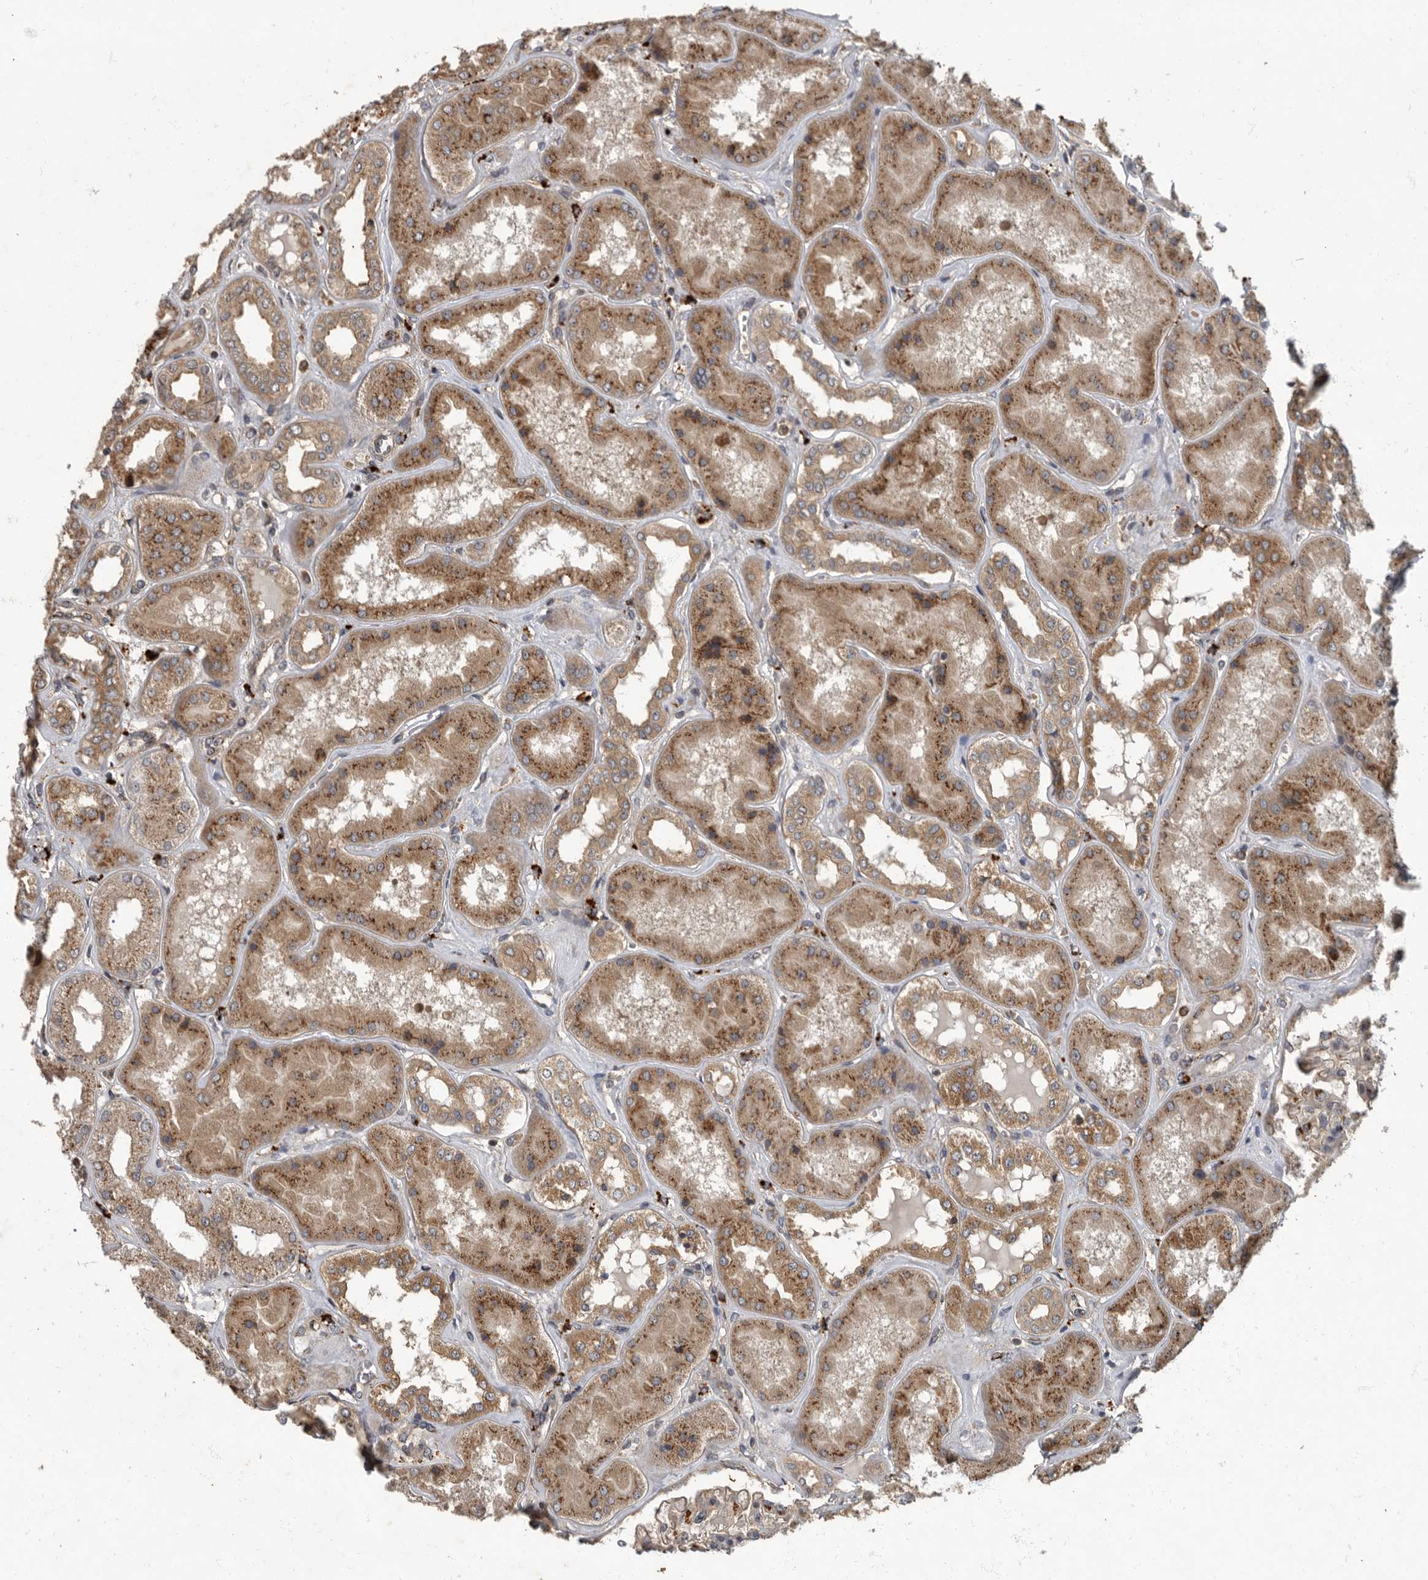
{"staining": {"intensity": "moderate", "quantity": ">75%", "location": "cytoplasmic/membranous"}, "tissue": "kidney", "cell_type": "Cells in glomeruli", "image_type": "normal", "snomed": [{"axis": "morphology", "description": "Normal tissue, NOS"}, {"axis": "topography", "description": "Kidney"}], "caption": "Brown immunohistochemical staining in unremarkable human kidney demonstrates moderate cytoplasmic/membranous expression in about >75% of cells in glomeruli.", "gene": "IQCK", "patient": {"sex": "female", "age": 56}}